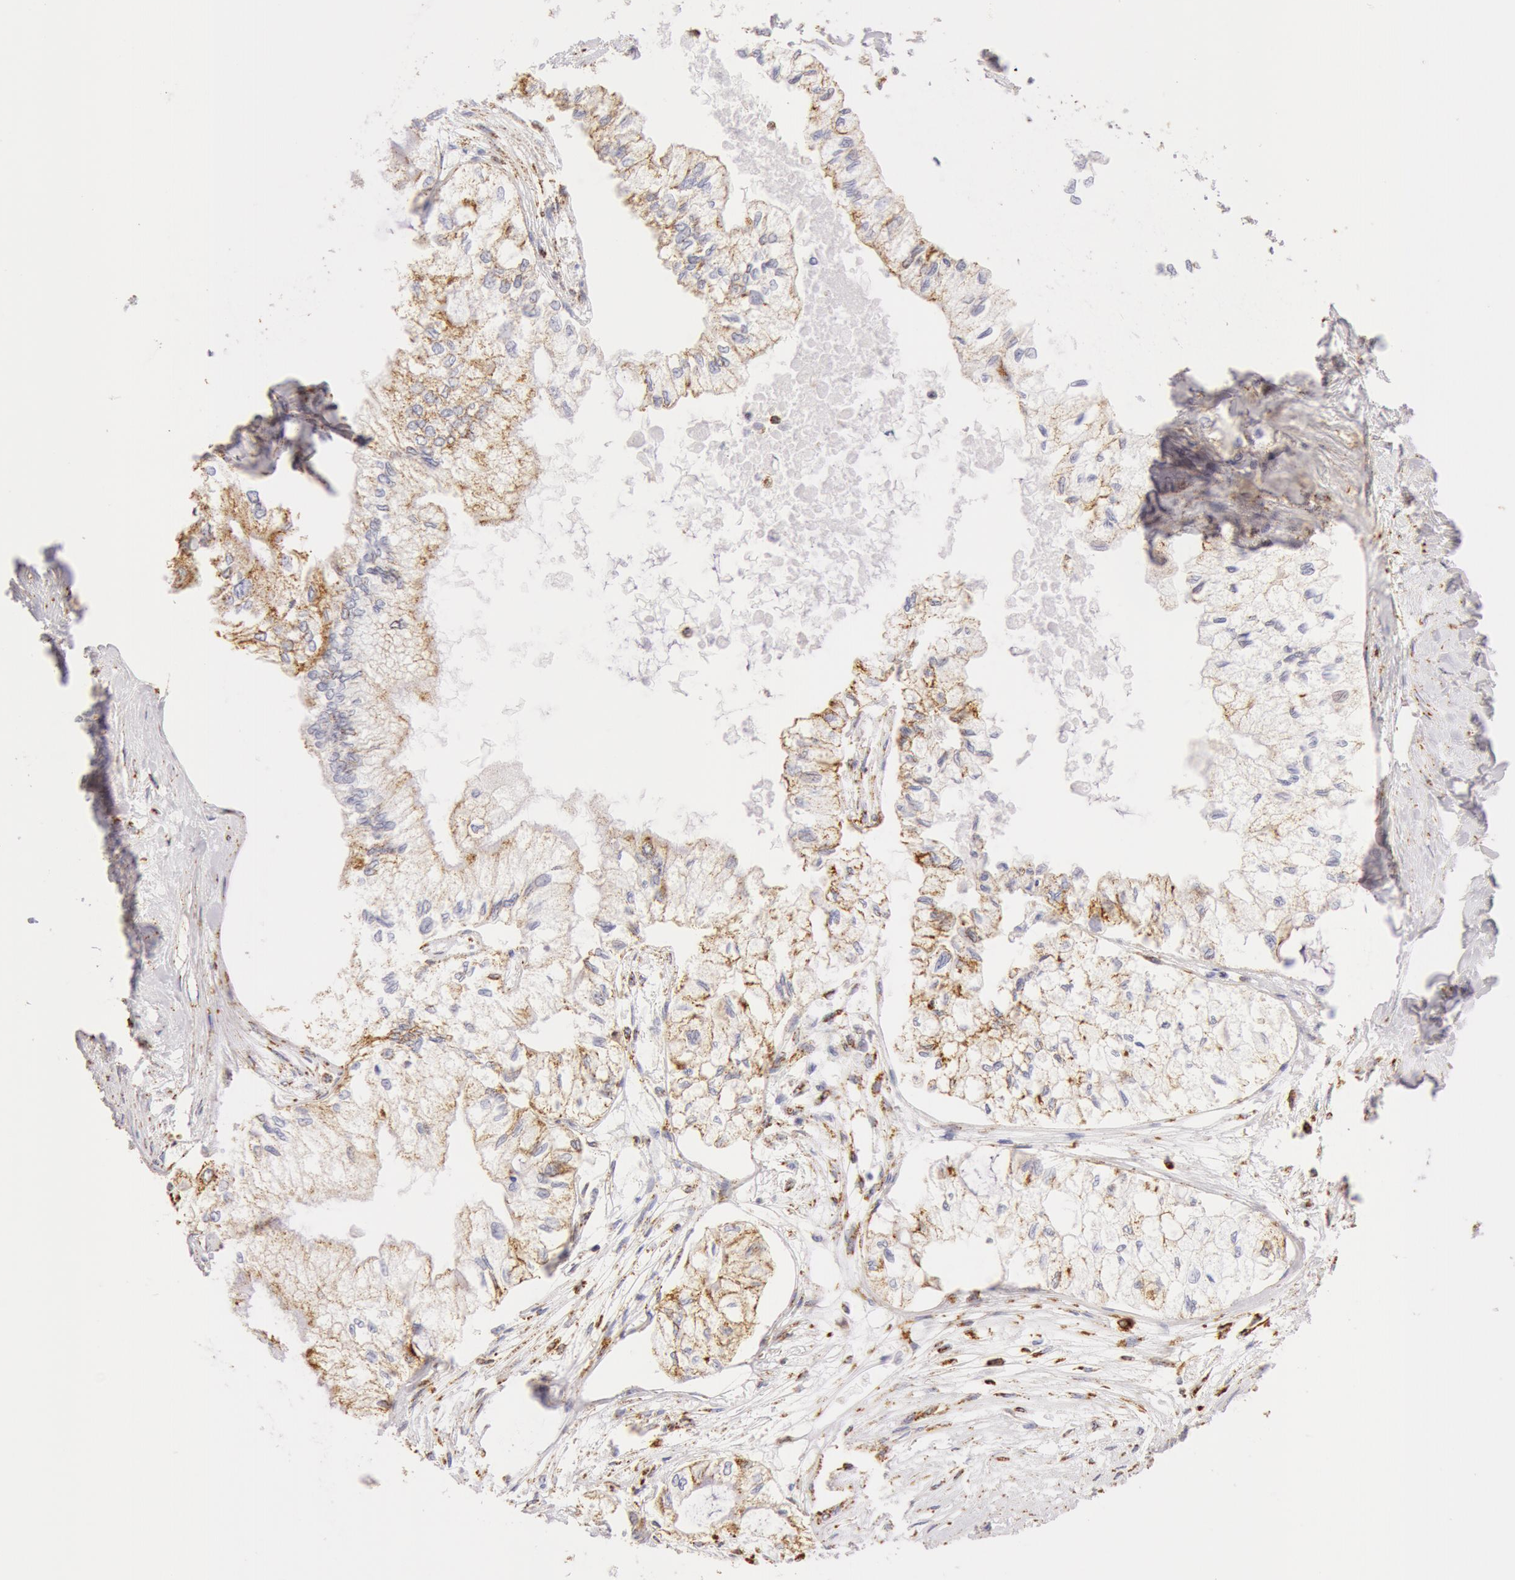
{"staining": {"intensity": "moderate", "quantity": ">75%", "location": "cytoplasmic/membranous"}, "tissue": "pancreatic cancer", "cell_type": "Tumor cells", "image_type": "cancer", "snomed": [{"axis": "morphology", "description": "Adenocarcinoma, NOS"}, {"axis": "topography", "description": "Pancreas"}], "caption": "IHC of pancreatic cancer demonstrates medium levels of moderate cytoplasmic/membranous expression in about >75% of tumor cells.", "gene": "ATP5F1B", "patient": {"sex": "male", "age": 79}}